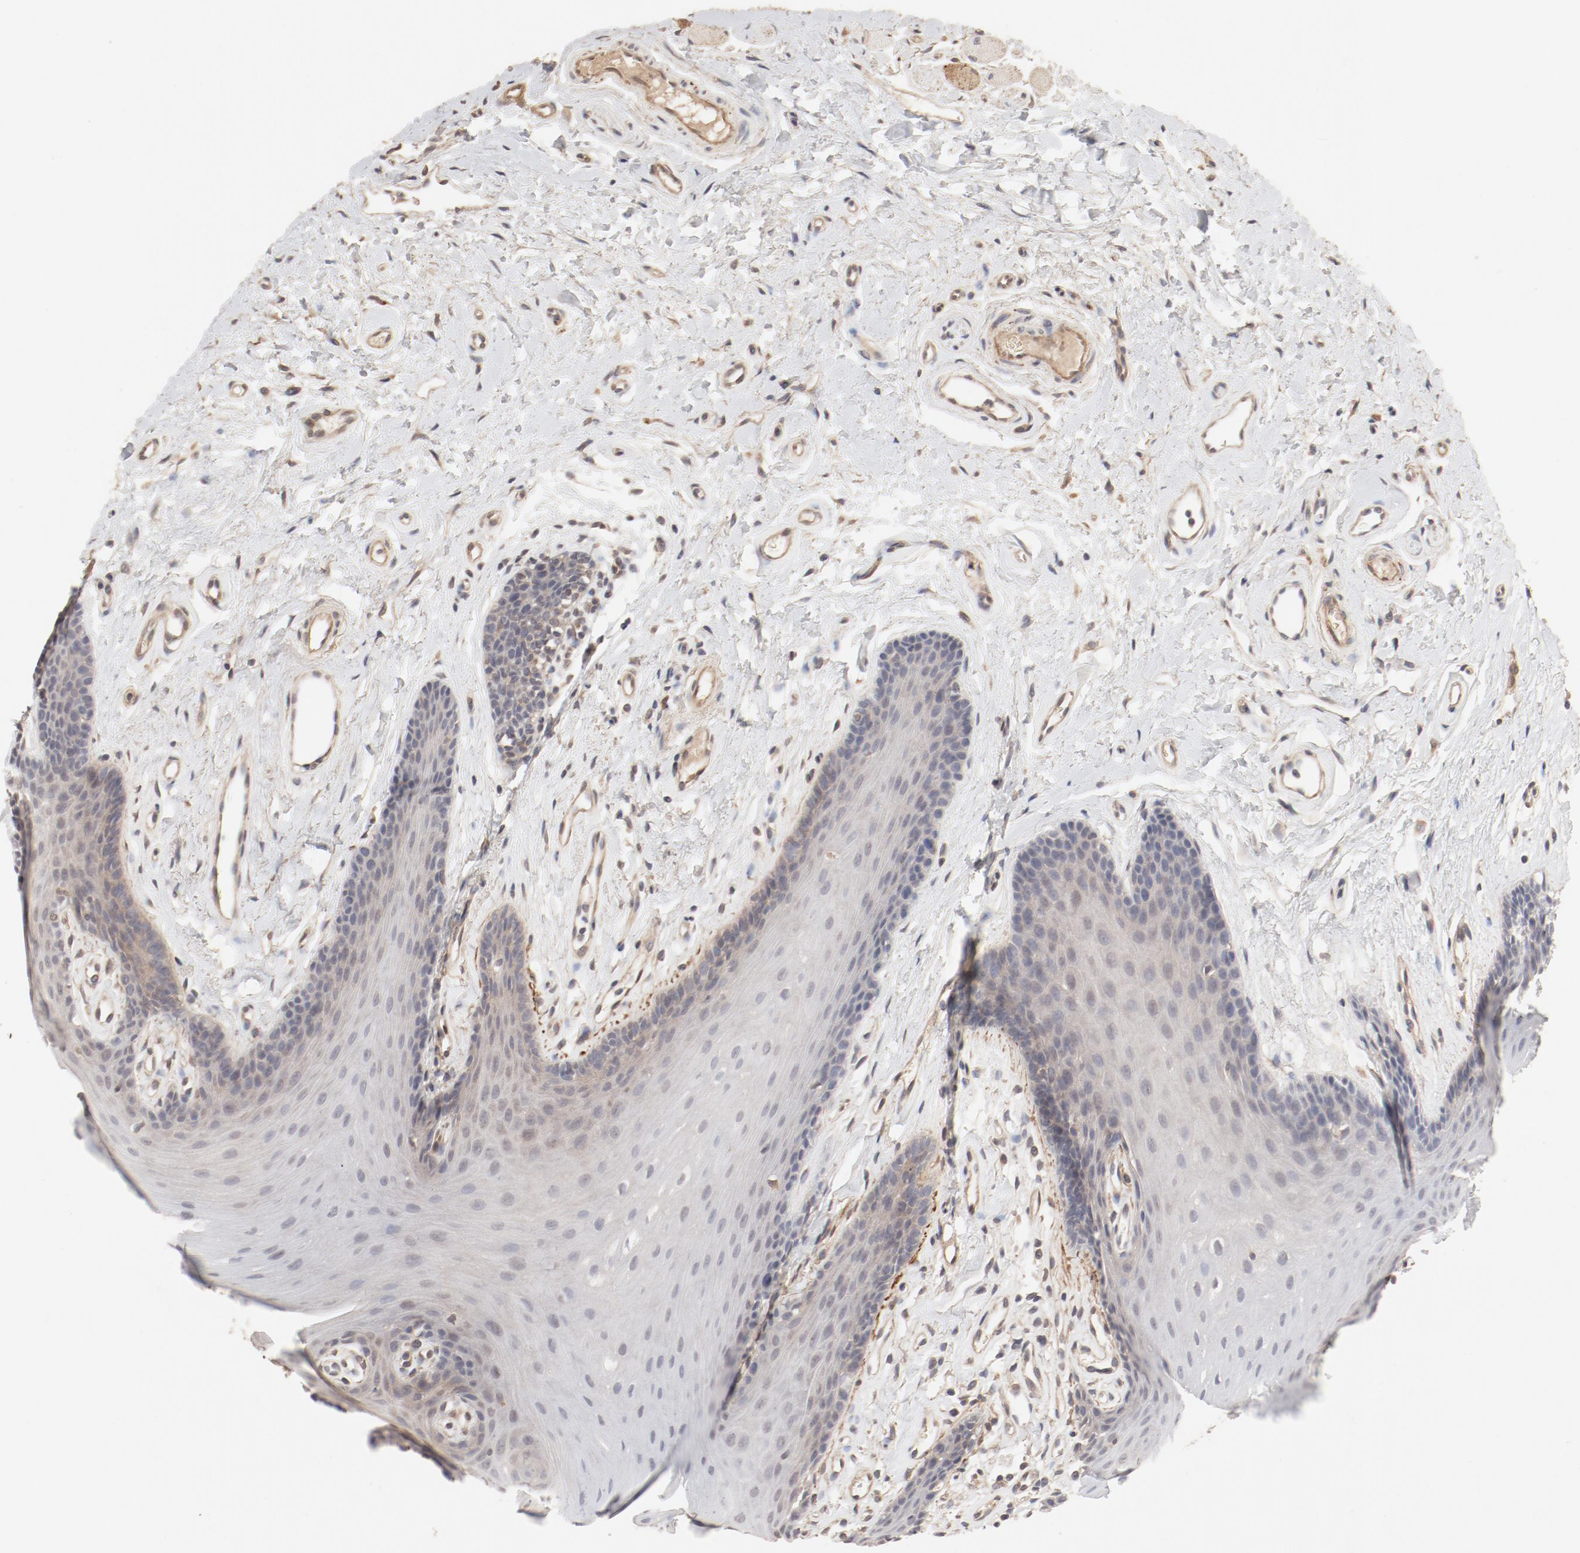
{"staining": {"intensity": "weak", "quantity": "25%-75%", "location": "cytoplasmic/membranous"}, "tissue": "oral mucosa", "cell_type": "Squamous epithelial cells", "image_type": "normal", "snomed": [{"axis": "morphology", "description": "Normal tissue, NOS"}, {"axis": "topography", "description": "Oral tissue"}], "caption": "A histopathology image showing weak cytoplasmic/membranous staining in approximately 25%-75% of squamous epithelial cells in benign oral mucosa, as visualized by brown immunohistochemical staining.", "gene": "IL3RA", "patient": {"sex": "male", "age": 62}}